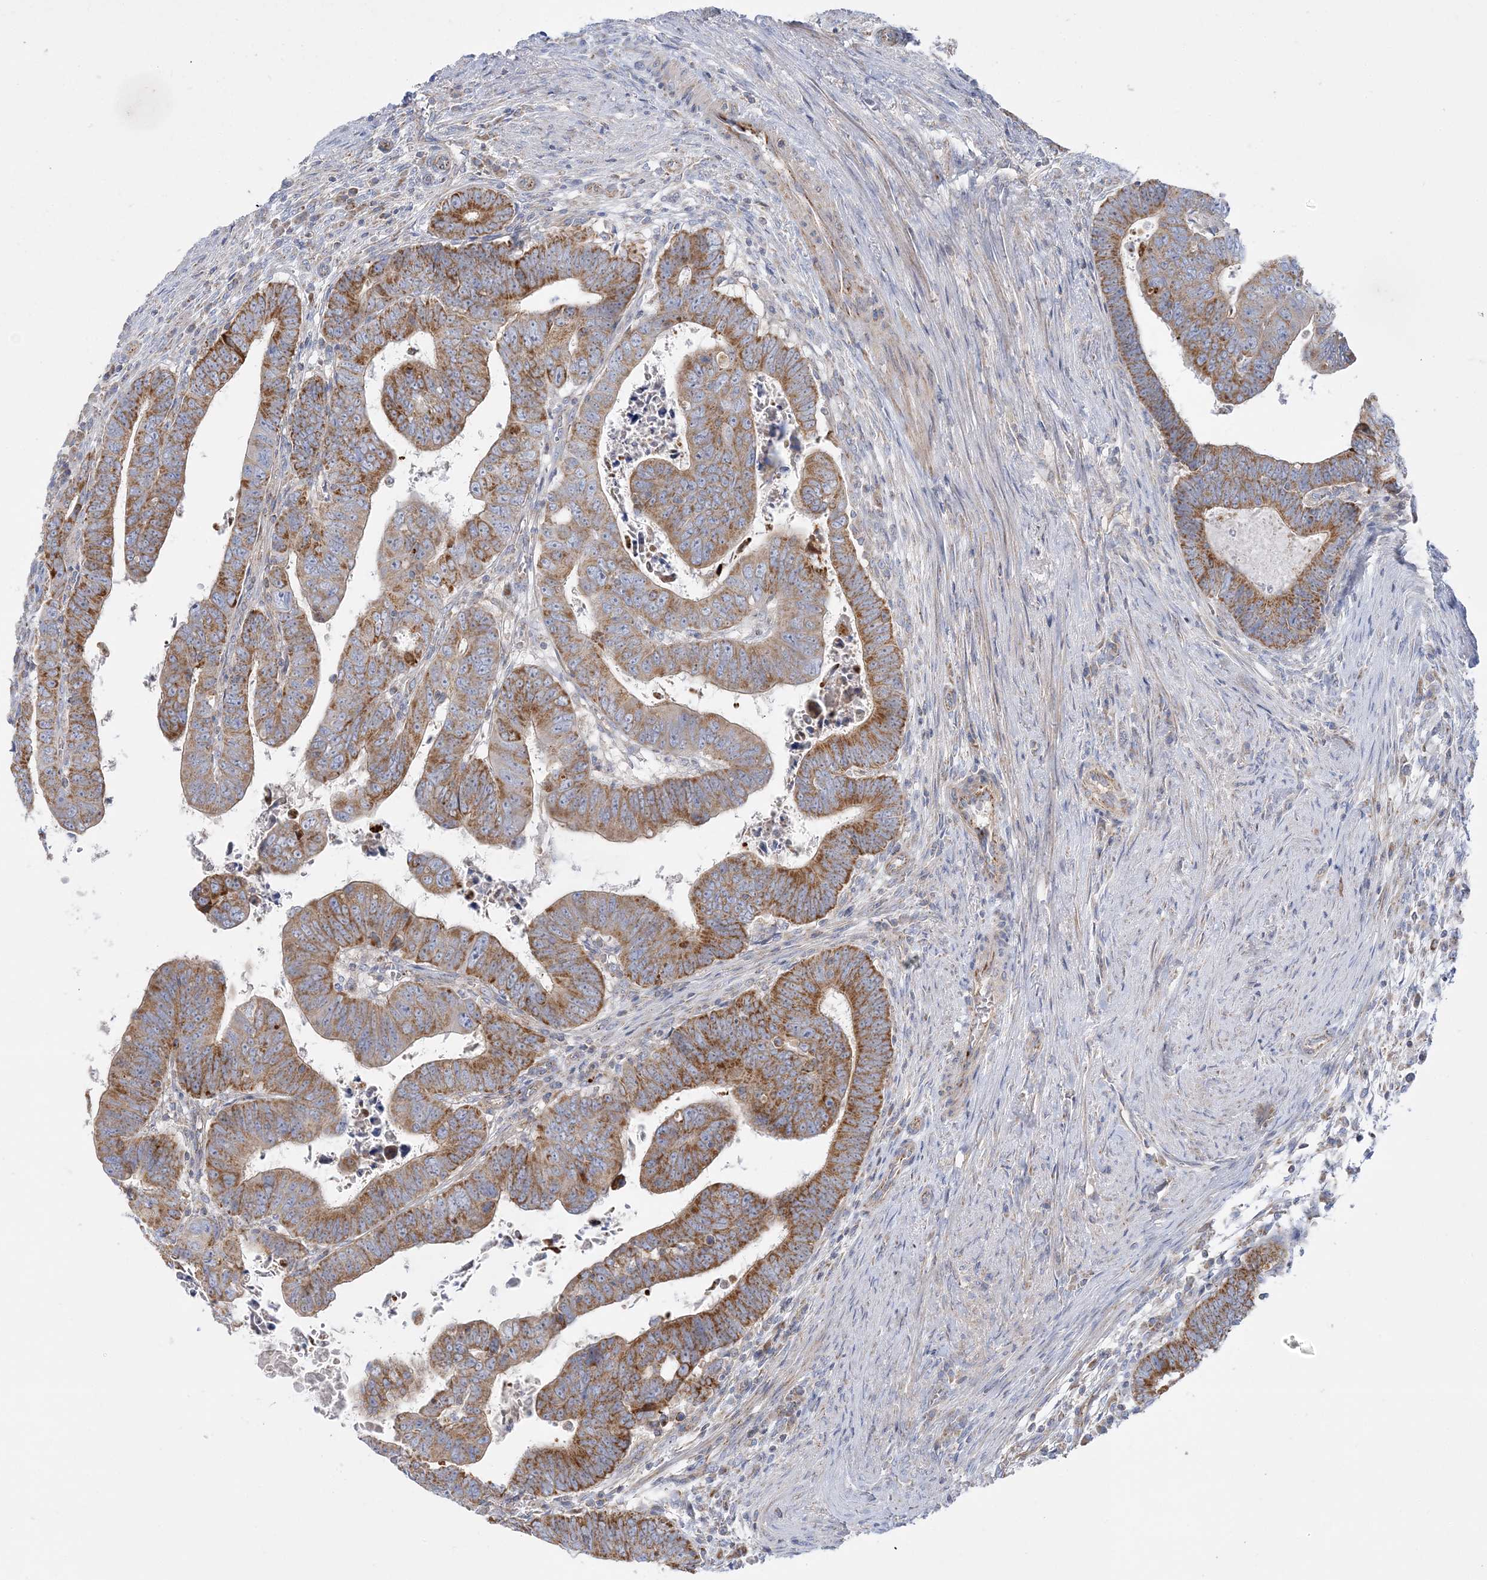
{"staining": {"intensity": "moderate", "quantity": ">75%", "location": "cytoplasmic/membranous"}, "tissue": "colorectal cancer", "cell_type": "Tumor cells", "image_type": "cancer", "snomed": [{"axis": "morphology", "description": "Normal tissue, NOS"}, {"axis": "morphology", "description": "Adenocarcinoma, NOS"}, {"axis": "topography", "description": "Rectum"}], "caption": "Protein expression analysis of colorectal cancer (adenocarcinoma) exhibits moderate cytoplasmic/membranous staining in approximately >75% of tumor cells.", "gene": "TBC1D14", "patient": {"sex": "female", "age": 65}}